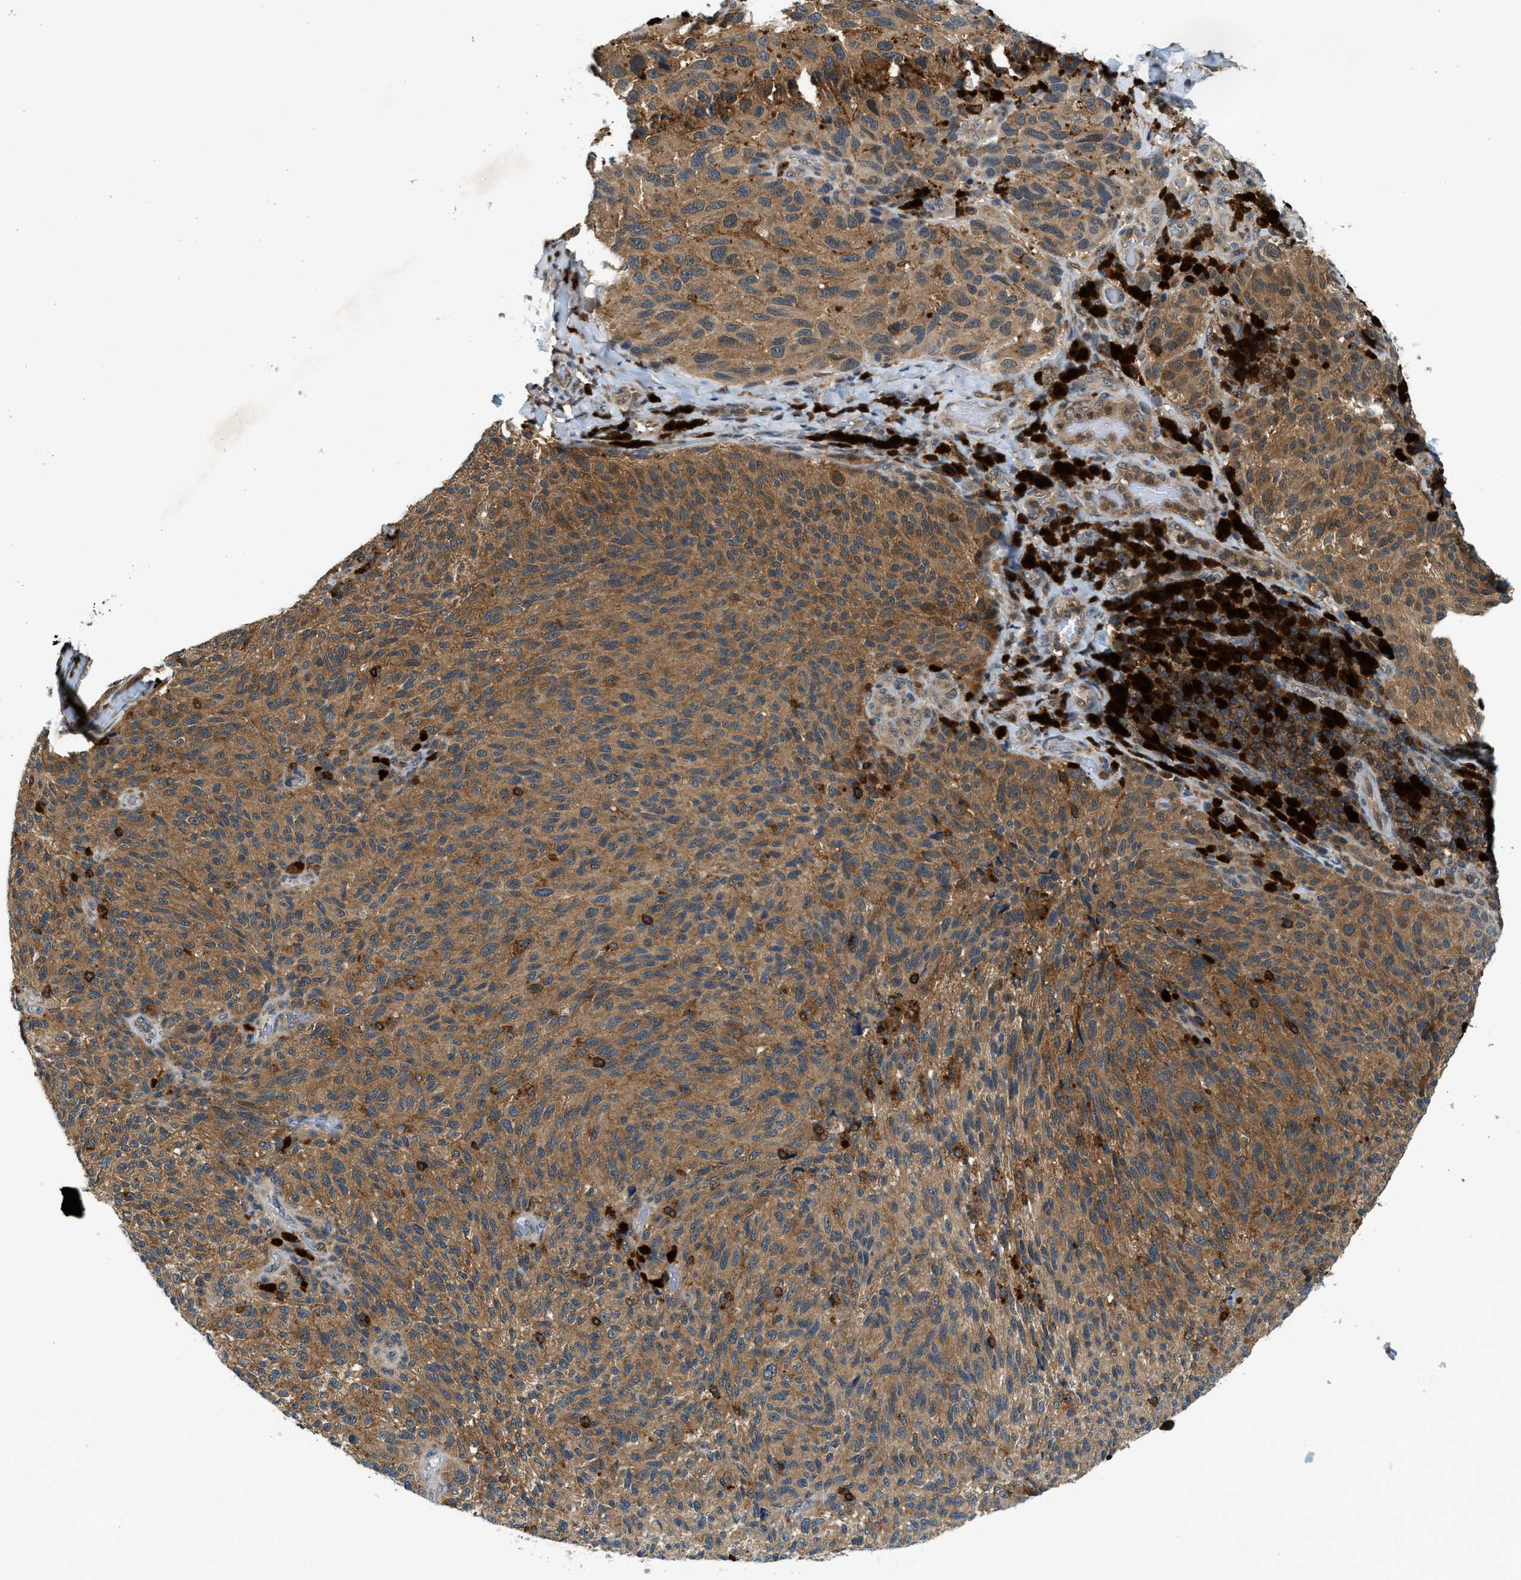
{"staining": {"intensity": "moderate", "quantity": ">75%", "location": "cytoplasmic/membranous"}, "tissue": "melanoma", "cell_type": "Tumor cells", "image_type": "cancer", "snomed": [{"axis": "morphology", "description": "Malignant melanoma, NOS"}, {"axis": "topography", "description": "Skin"}], "caption": "This micrograph reveals immunohistochemistry staining of melanoma, with medium moderate cytoplasmic/membranous staining in approximately >75% of tumor cells.", "gene": "GMPPB", "patient": {"sex": "female", "age": 73}}